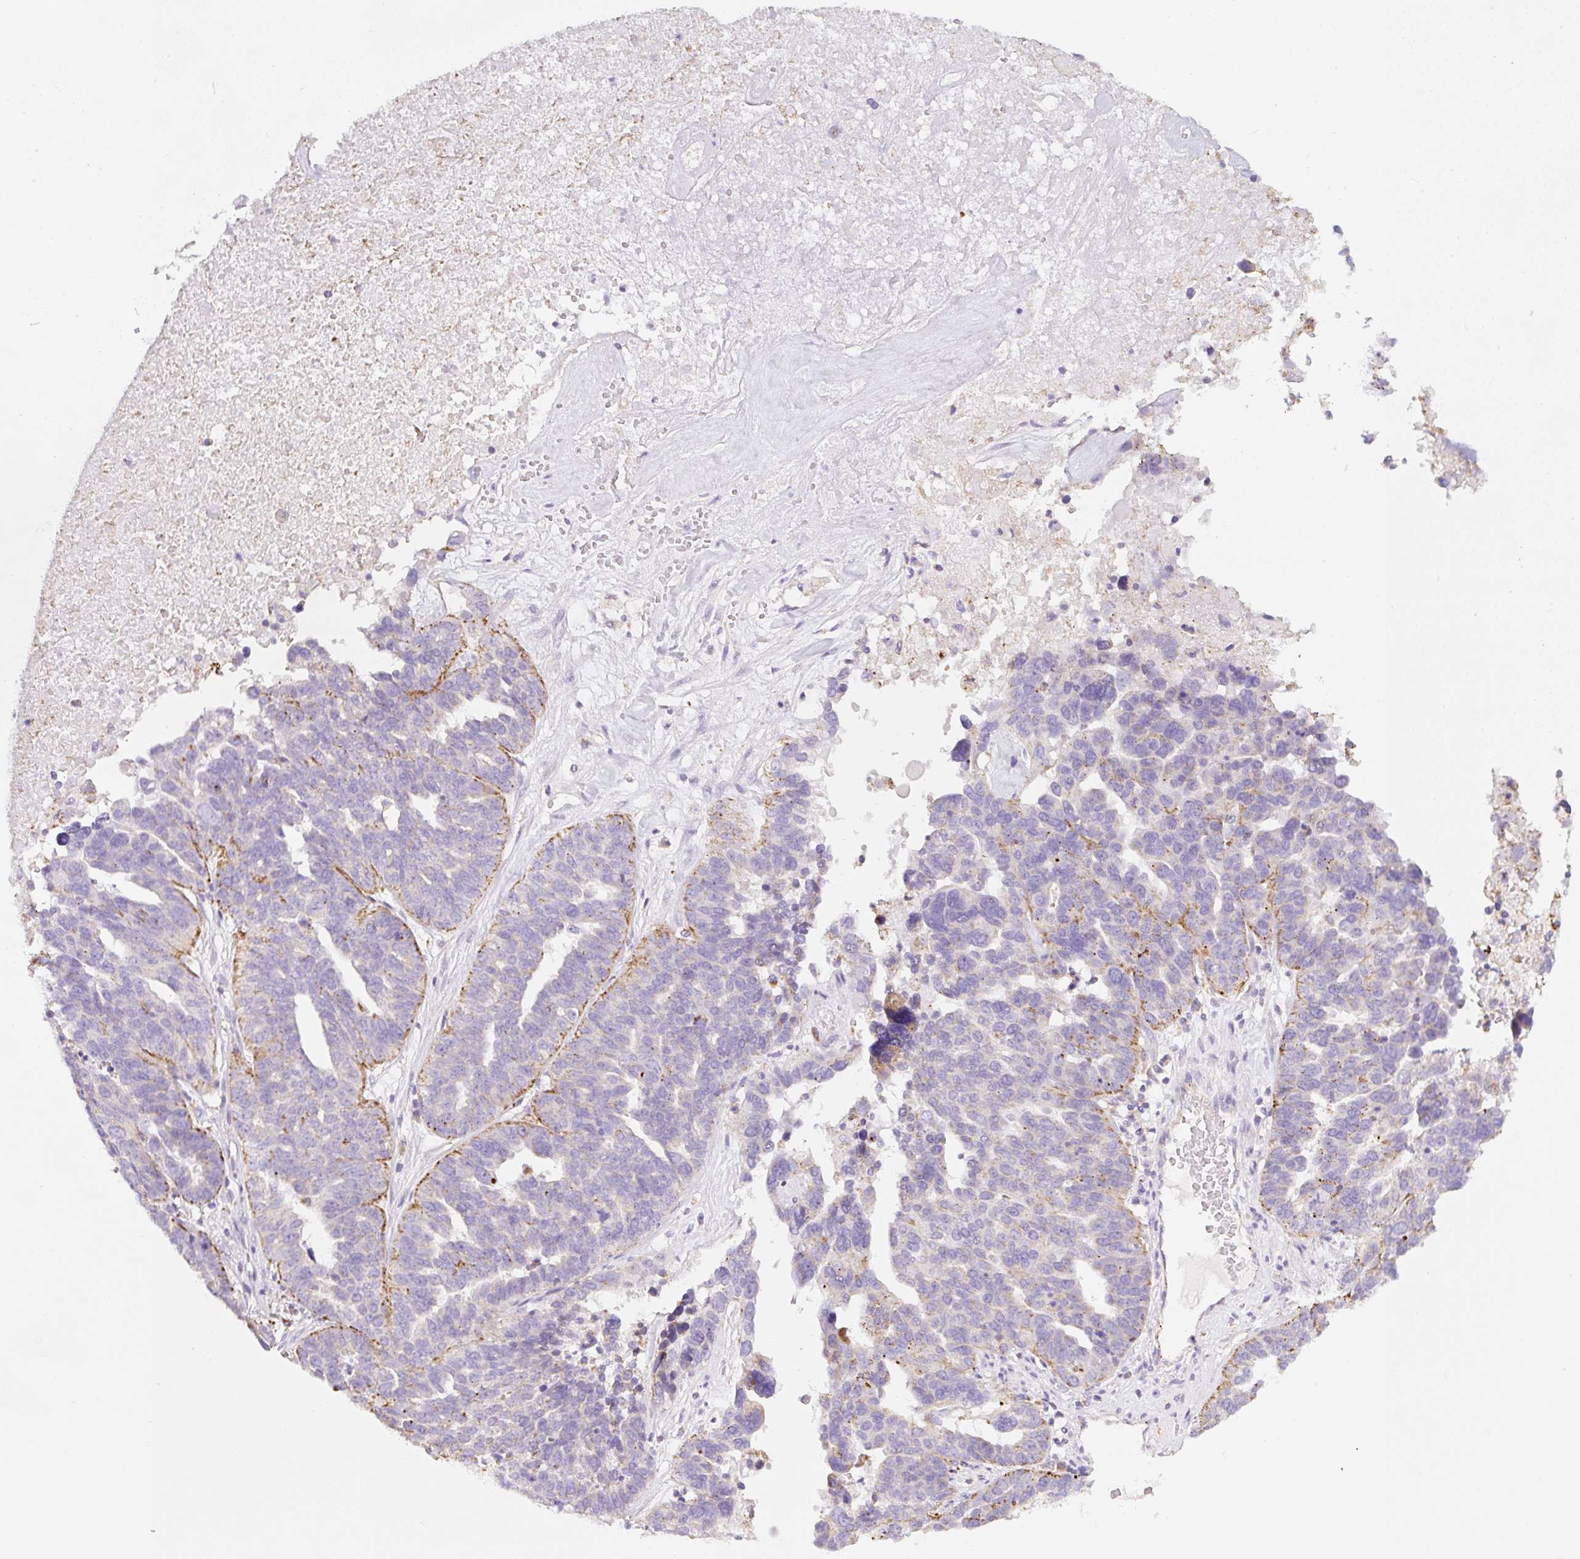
{"staining": {"intensity": "moderate", "quantity": "25%-75%", "location": "cytoplasmic/membranous"}, "tissue": "ovarian cancer", "cell_type": "Tumor cells", "image_type": "cancer", "snomed": [{"axis": "morphology", "description": "Cystadenocarcinoma, serous, NOS"}, {"axis": "topography", "description": "Ovary"}], "caption": "Moderate cytoplasmic/membranous expression is present in approximately 25%-75% of tumor cells in serous cystadenocarcinoma (ovarian).", "gene": "CLEC3A", "patient": {"sex": "female", "age": 59}}